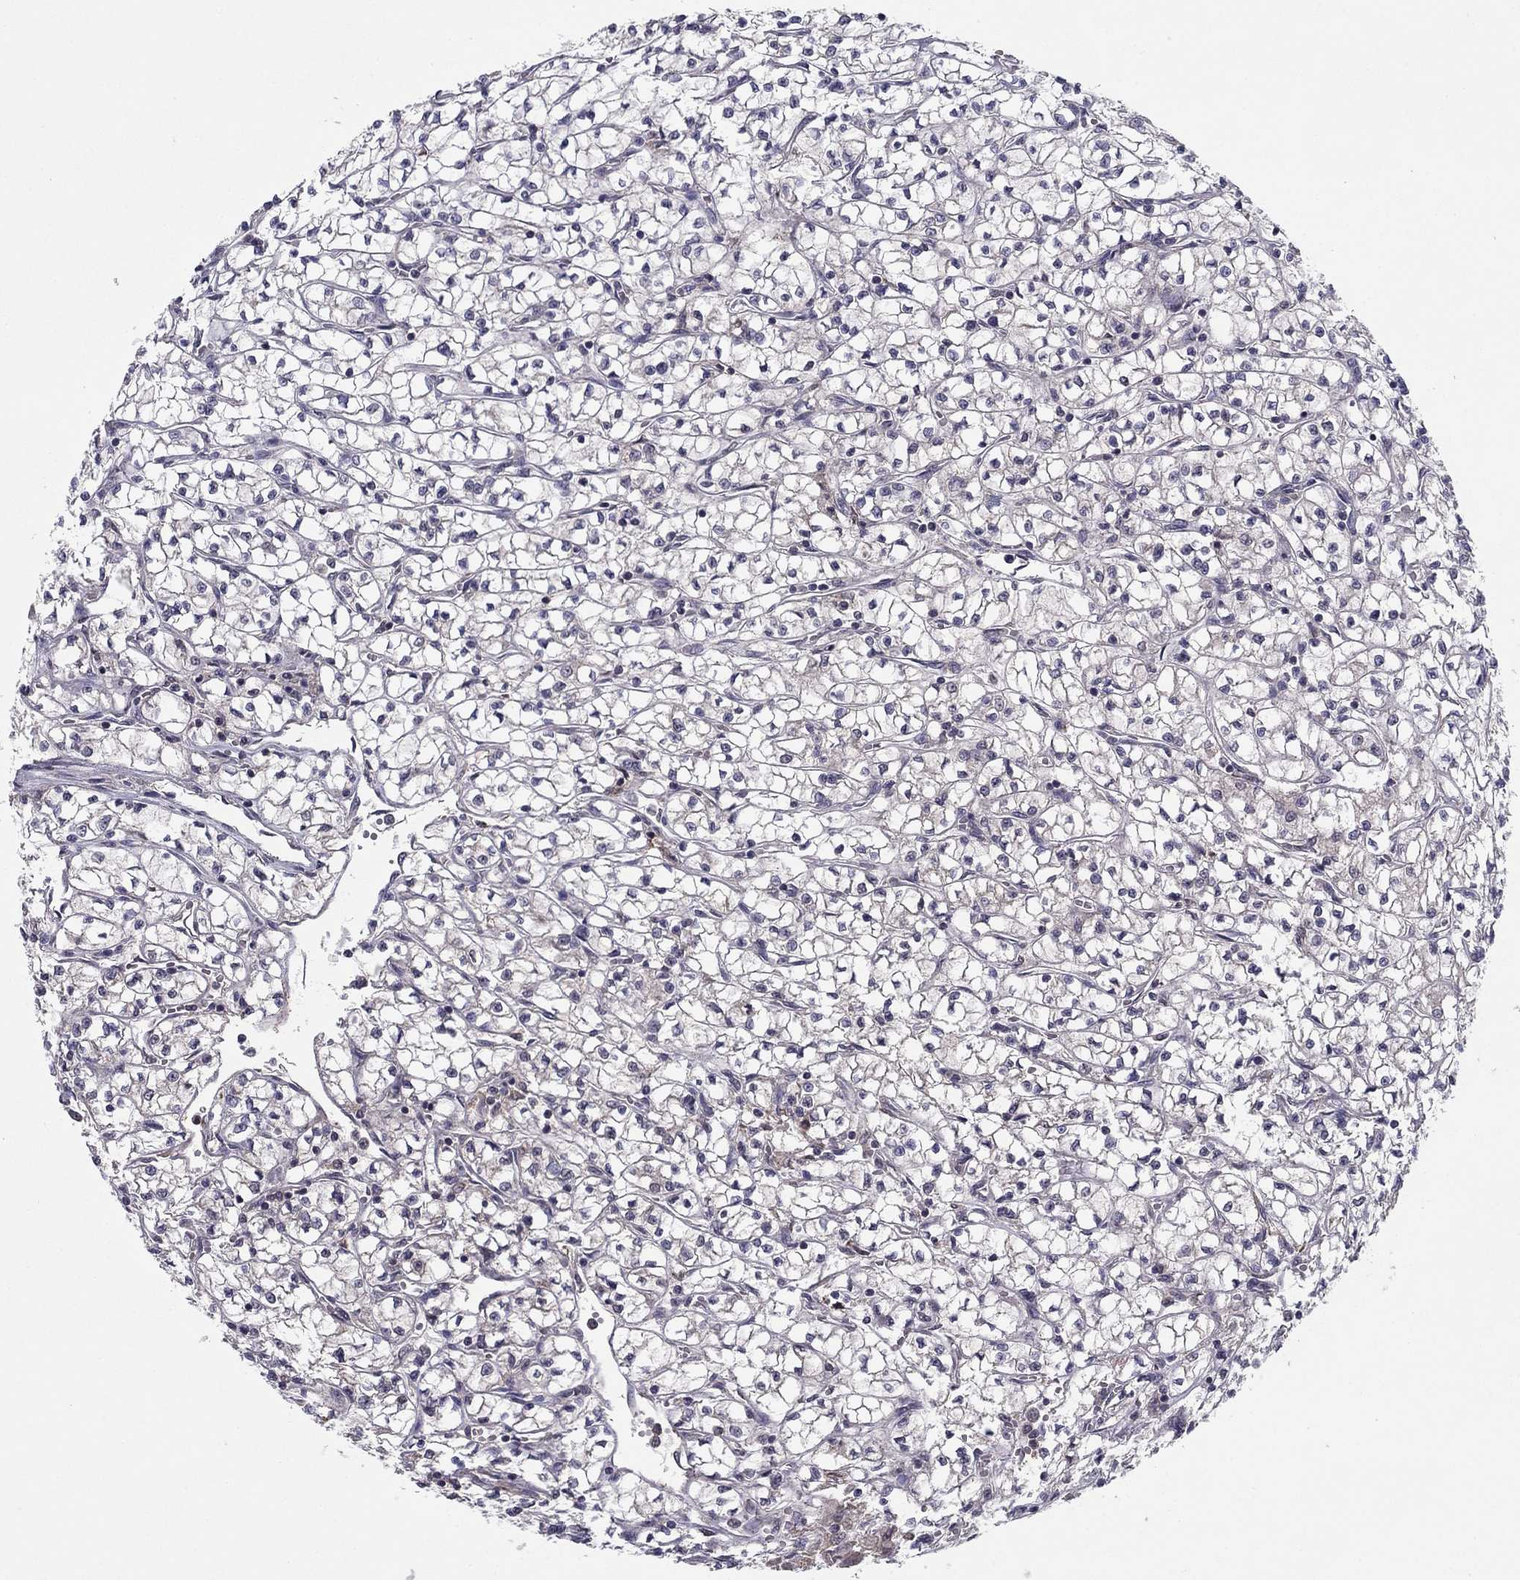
{"staining": {"intensity": "negative", "quantity": "none", "location": "none"}, "tissue": "renal cancer", "cell_type": "Tumor cells", "image_type": "cancer", "snomed": [{"axis": "morphology", "description": "Adenocarcinoma, NOS"}, {"axis": "topography", "description": "Kidney"}], "caption": "This image is of renal adenocarcinoma stained with immunohistochemistry to label a protein in brown with the nuclei are counter-stained blue. There is no expression in tumor cells.", "gene": "HCN1", "patient": {"sex": "female", "age": 64}}